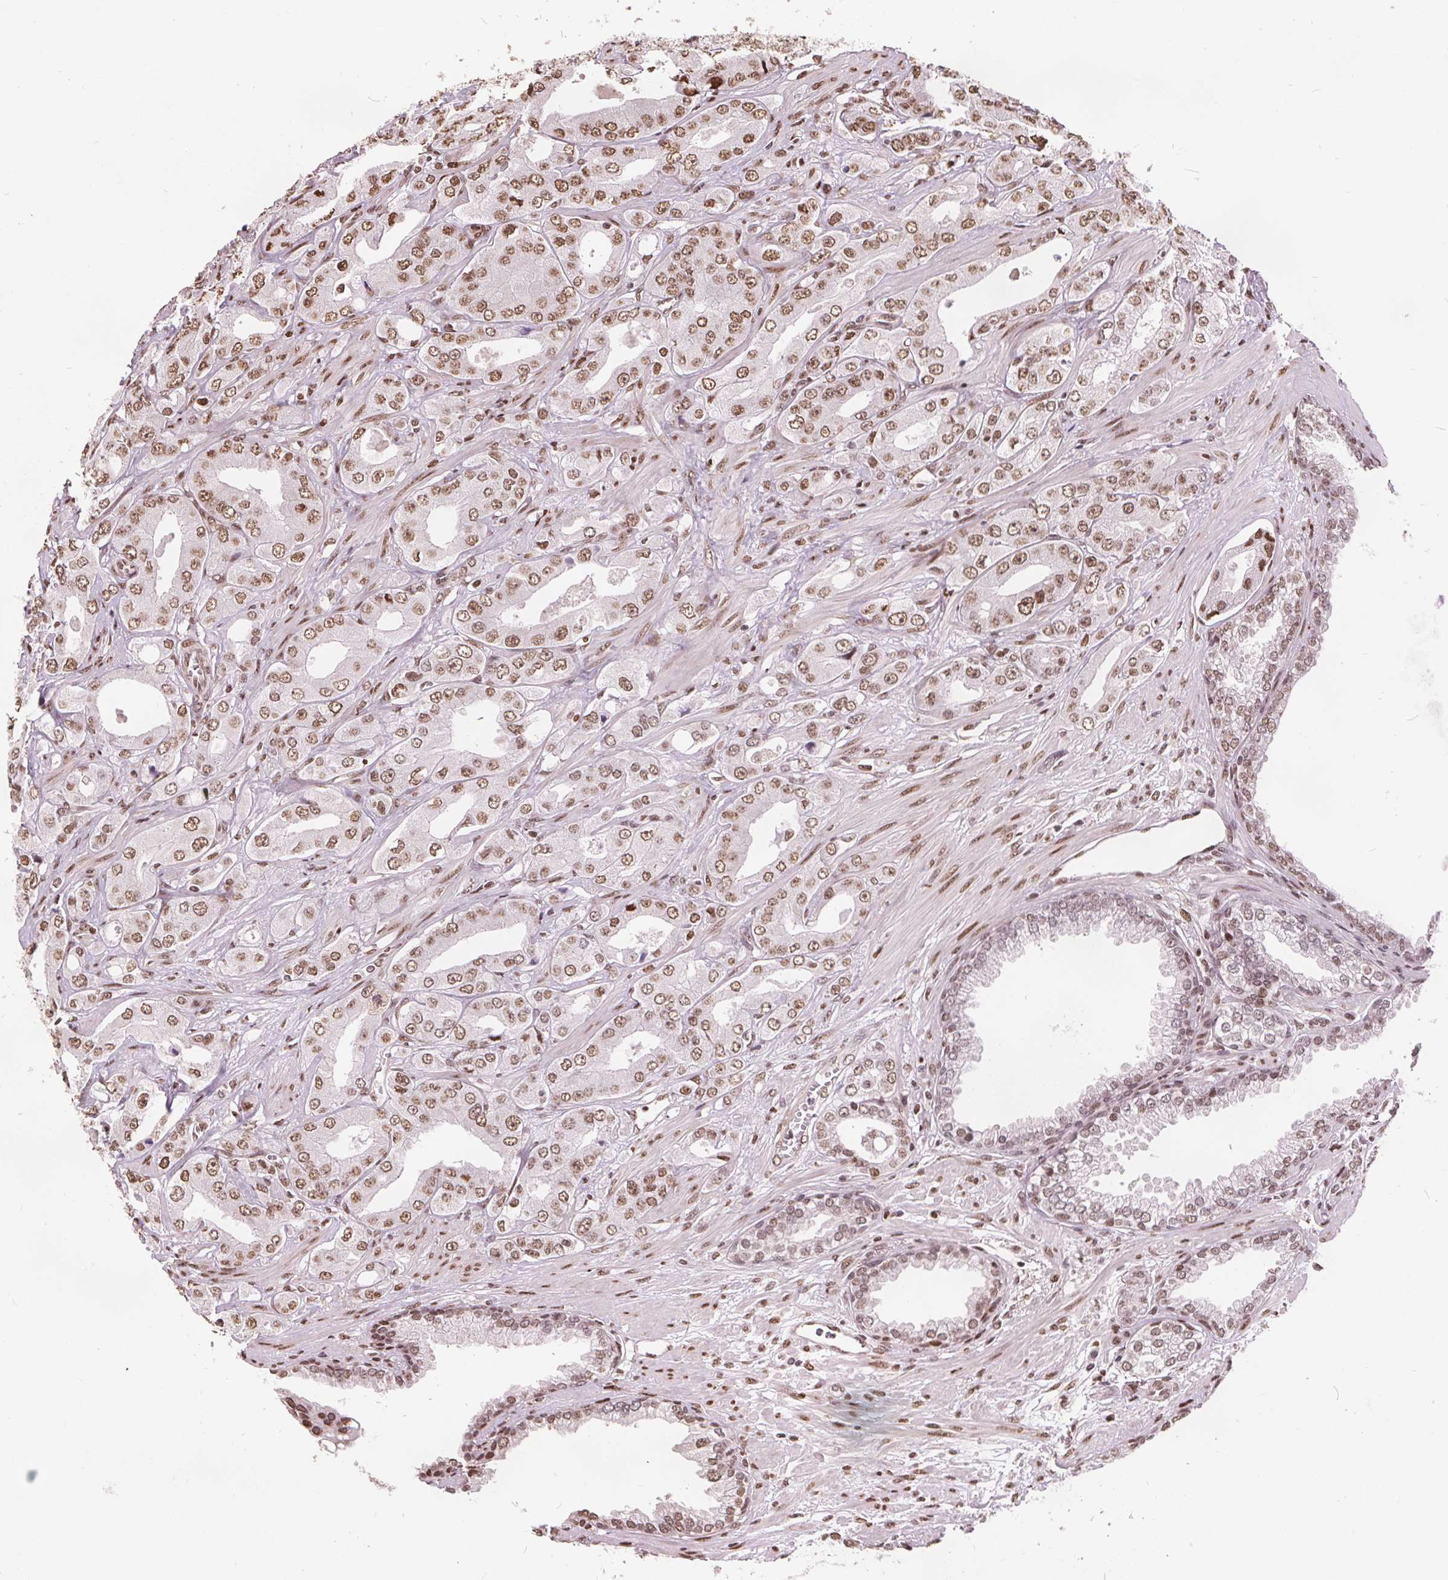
{"staining": {"intensity": "moderate", "quantity": ">75%", "location": "nuclear"}, "tissue": "prostate cancer", "cell_type": "Tumor cells", "image_type": "cancer", "snomed": [{"axis": "morphology", "description": "Adenocarcinoma, Low grade"}, {"axis": "topography", "description": "Prostate"}], "caption": "A micrograph of human adenocarcinoma (low-grade) (prostate) stained for a protein shows moderate nuclear brown staining in tumor cells.", "gene": "ISLR2", "patient": {"sex": "male", "age": 60}}